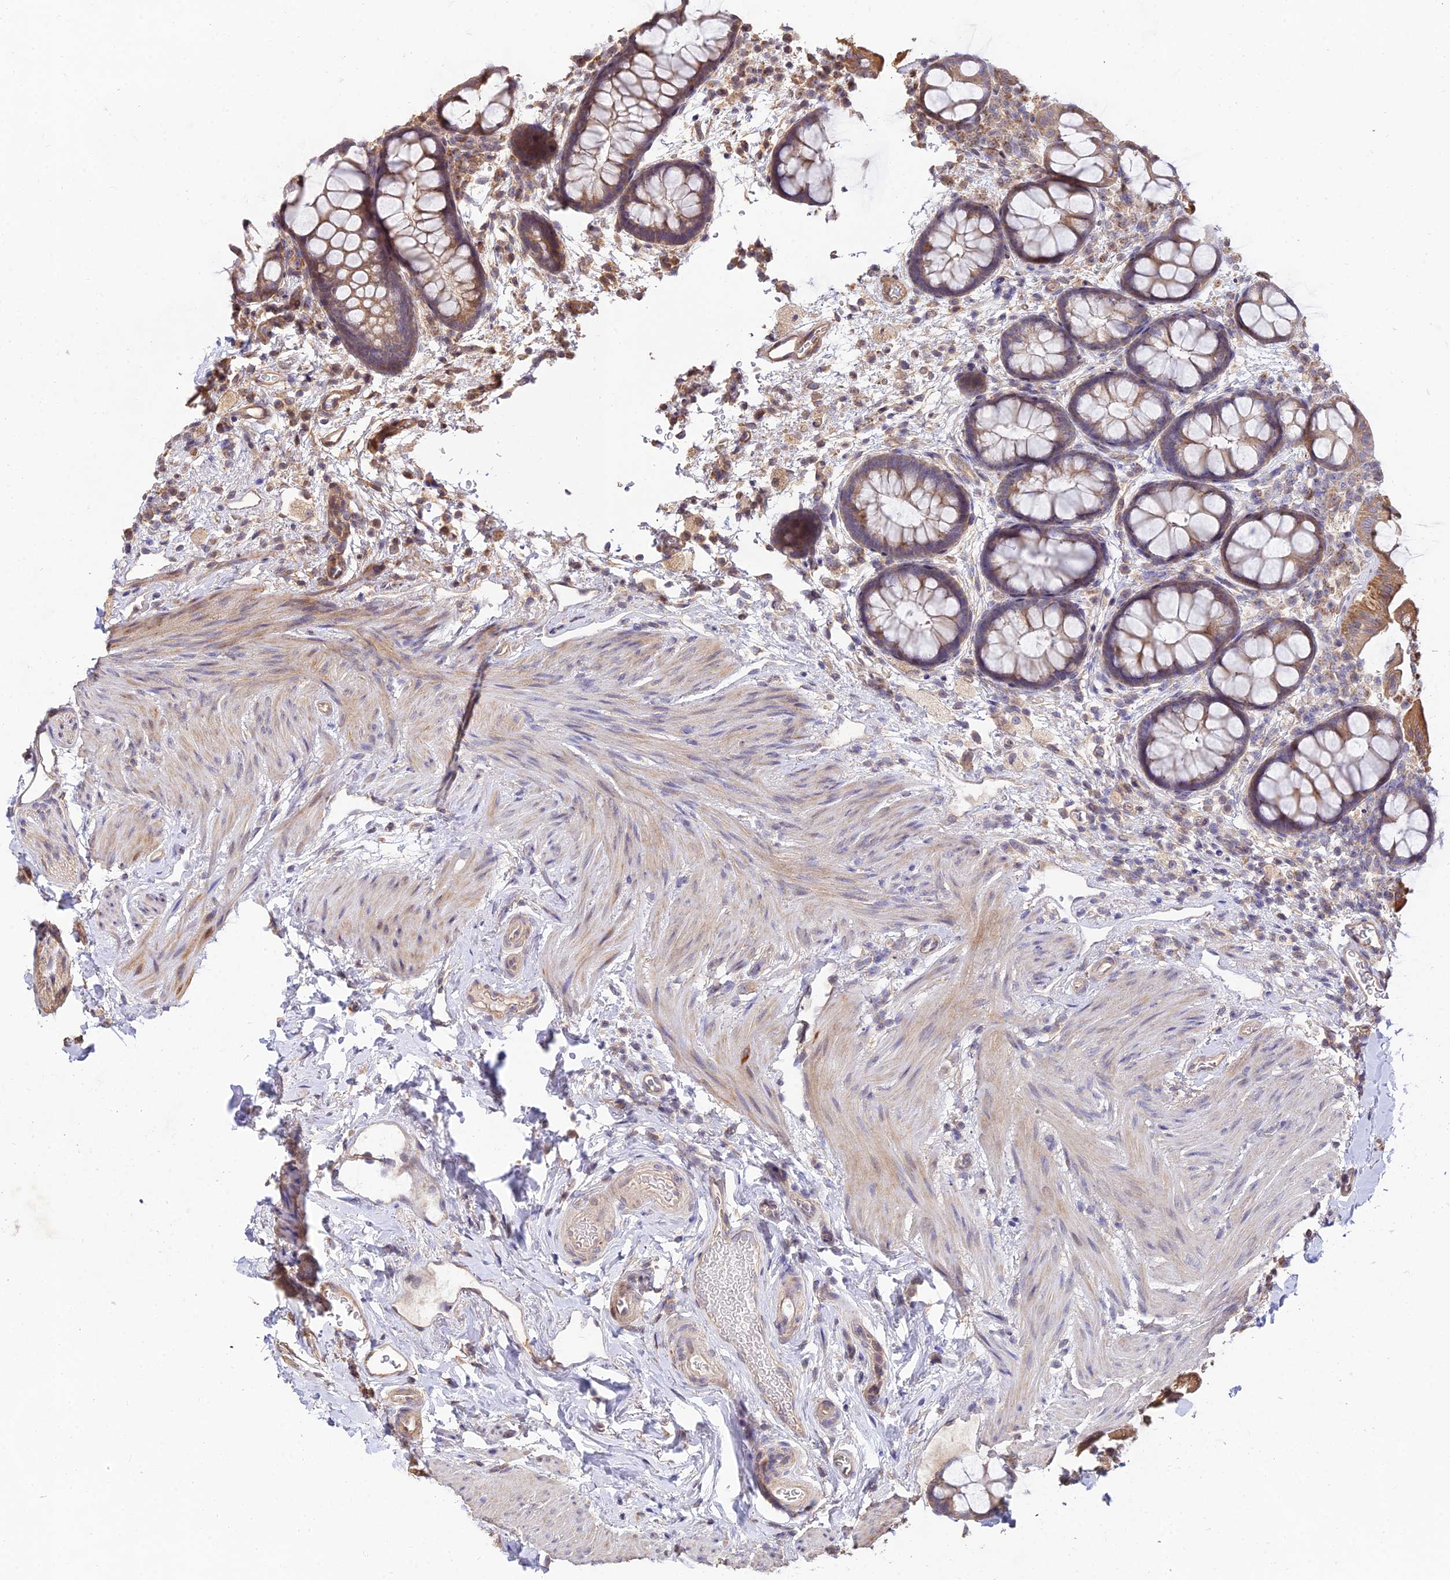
{"staining": {"intensity": "moderate", "quantity": "25%-75%", "location": "cytoplasmic/membranous"}, "tissue": "rectum", "cell_type": "Glandular cells", "image_type": "normal", "snomed": [{"axis": "morphology", "description": "Normal tissue, NOS"}, {"axis": "topography", "description": "Rectum"}, {"axis": "topography", "description": "Peripheral nerve tissue"}], "caption": "High-magnification brightfield microscopy of unremarkable rectum stained with DAB (brown) and counterstained with hematoxylin (blue). glandular cells exhibit moderate cytoplasmic/membranous staining is seen in approximately25%-75% of cells.", "gene": "ARL8A", "patient": {"sex": "female", "age": 69}}